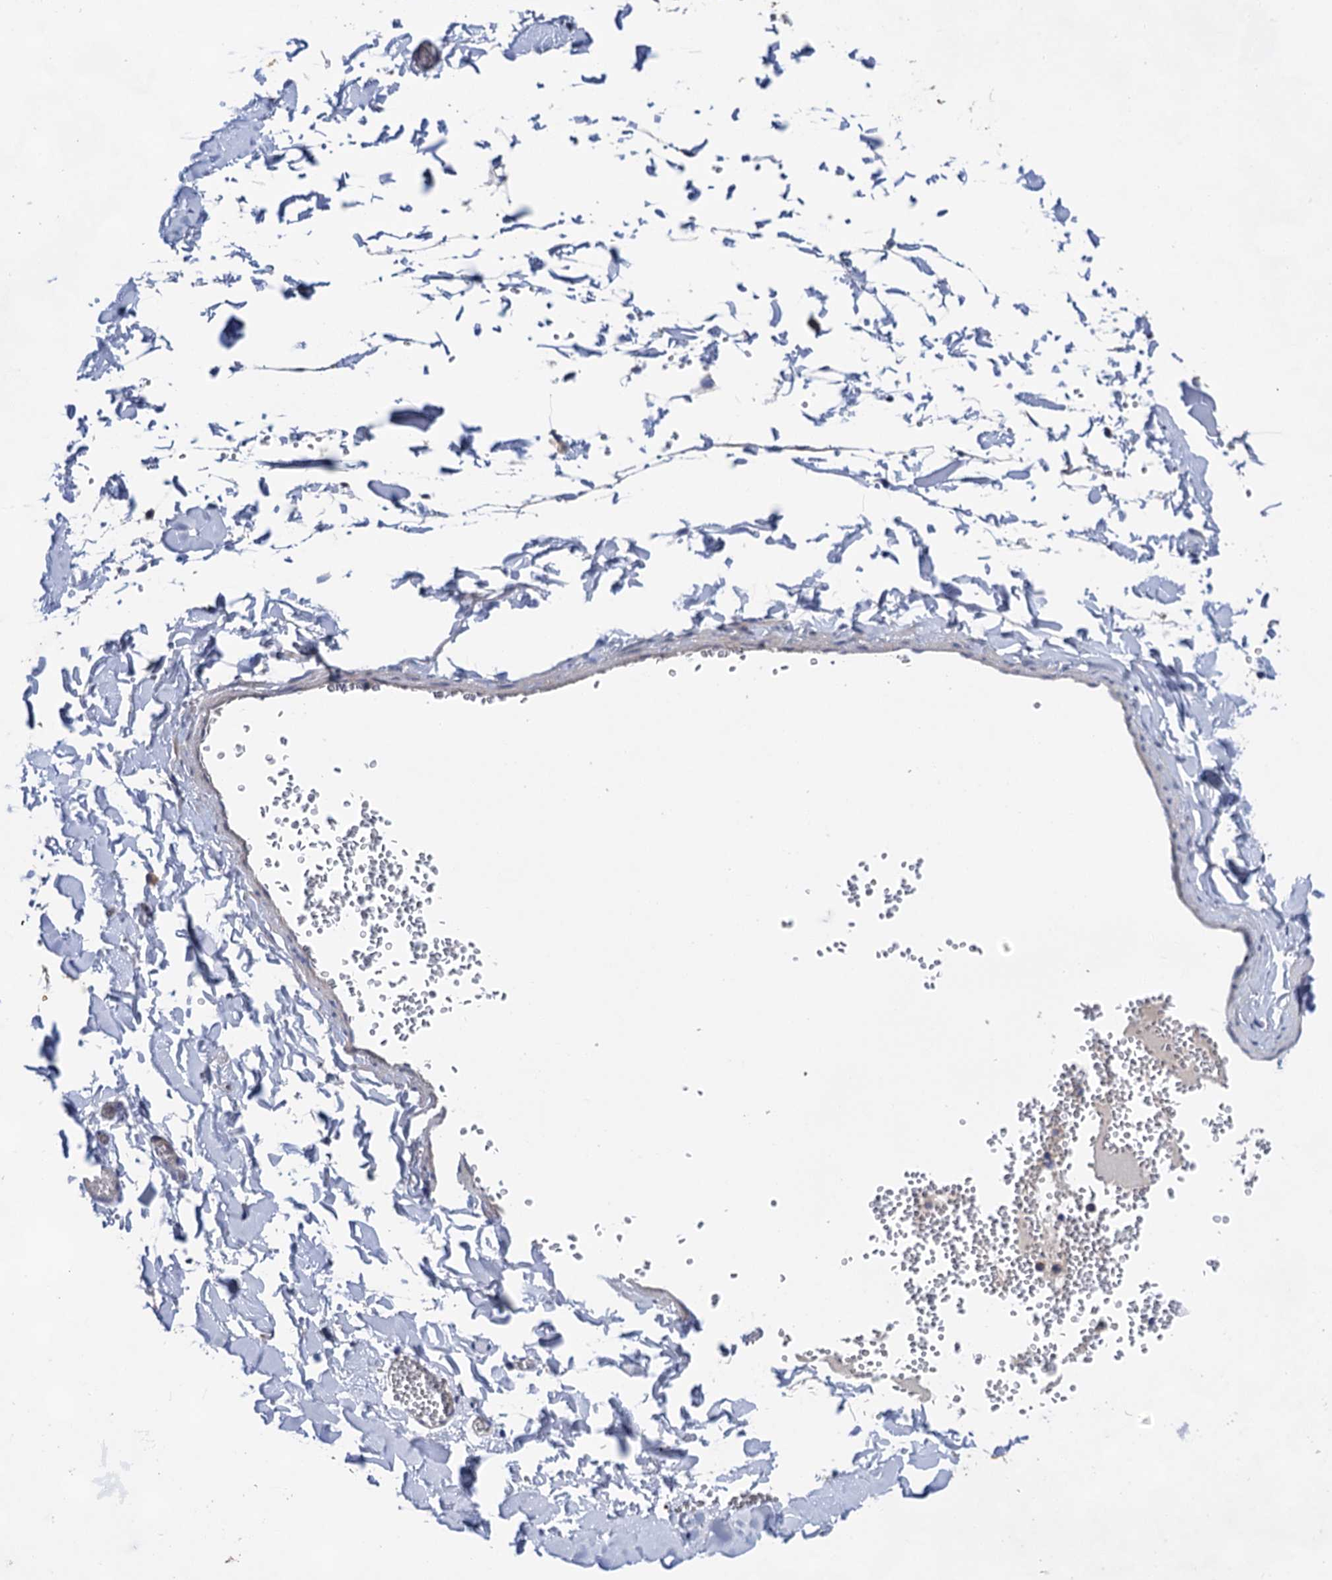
{"staining": {"intensity": "negative", "quantity": "none", "location": "none"}, "tissue": "adipose tissue", "cell_type": "Adipocytes", "image_type": "normal", "snomed": [{"axis": "morphology", "description": "Normal tissue, NOS"}, {"axis": "topography", "description": "Gallbladder"}, {"axis": "topography", "description": "Peripheral nerve tissue"}], "caption": "Immunohistochemical staining of normal human adipose tissue reveals no significant staining in adipocytes.", "gene": "MORN3", "patient": {"sex": "male", "age": 38}}